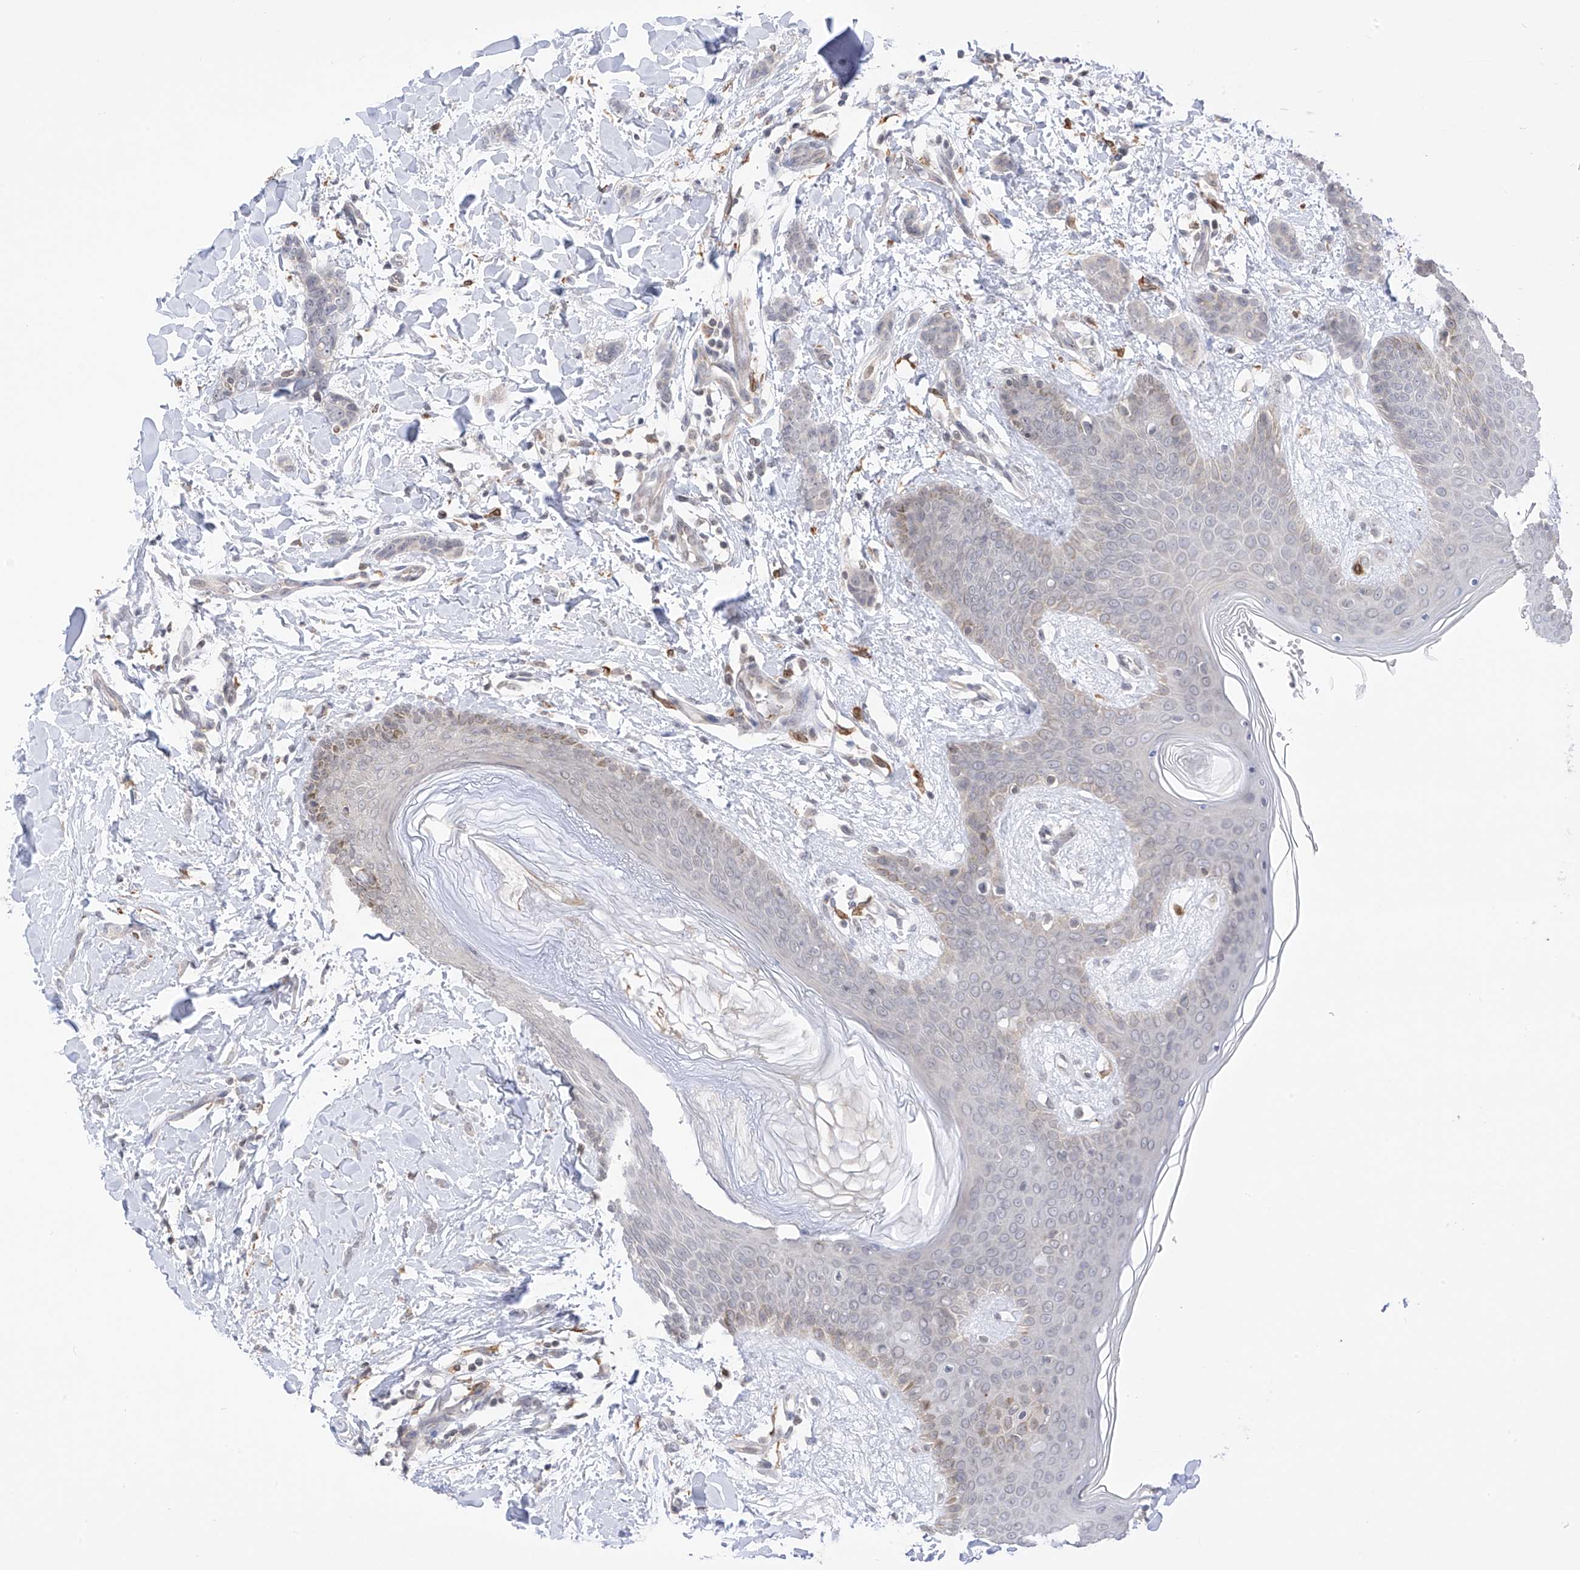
{"staining": {"intensity": "negative", "quantity": "none", "location": "none"}, "tissue": "breast cancer", "cell_type": "Tumor cells", "image_type": "cancer", "snomed": [{"axis": "morphology", "description": "Lobular carcinoma"}, {"axis": "topography", "description": "Skin"}, {"axis": "topography", "description": "Breast"}], "caption": "An image of lobular carcinoma (breast) stained for a protein reveals no brown staining in tumor cells. The staining was performed using DAB (3,3'-diaminobenzidine) to visualize the protein expression in brown, while the nuclei were stained in blue with hematoxylin (Magnification: 20x).", "gene": "TBXAS1", "patient": {"sex": "female", "age": 46}}